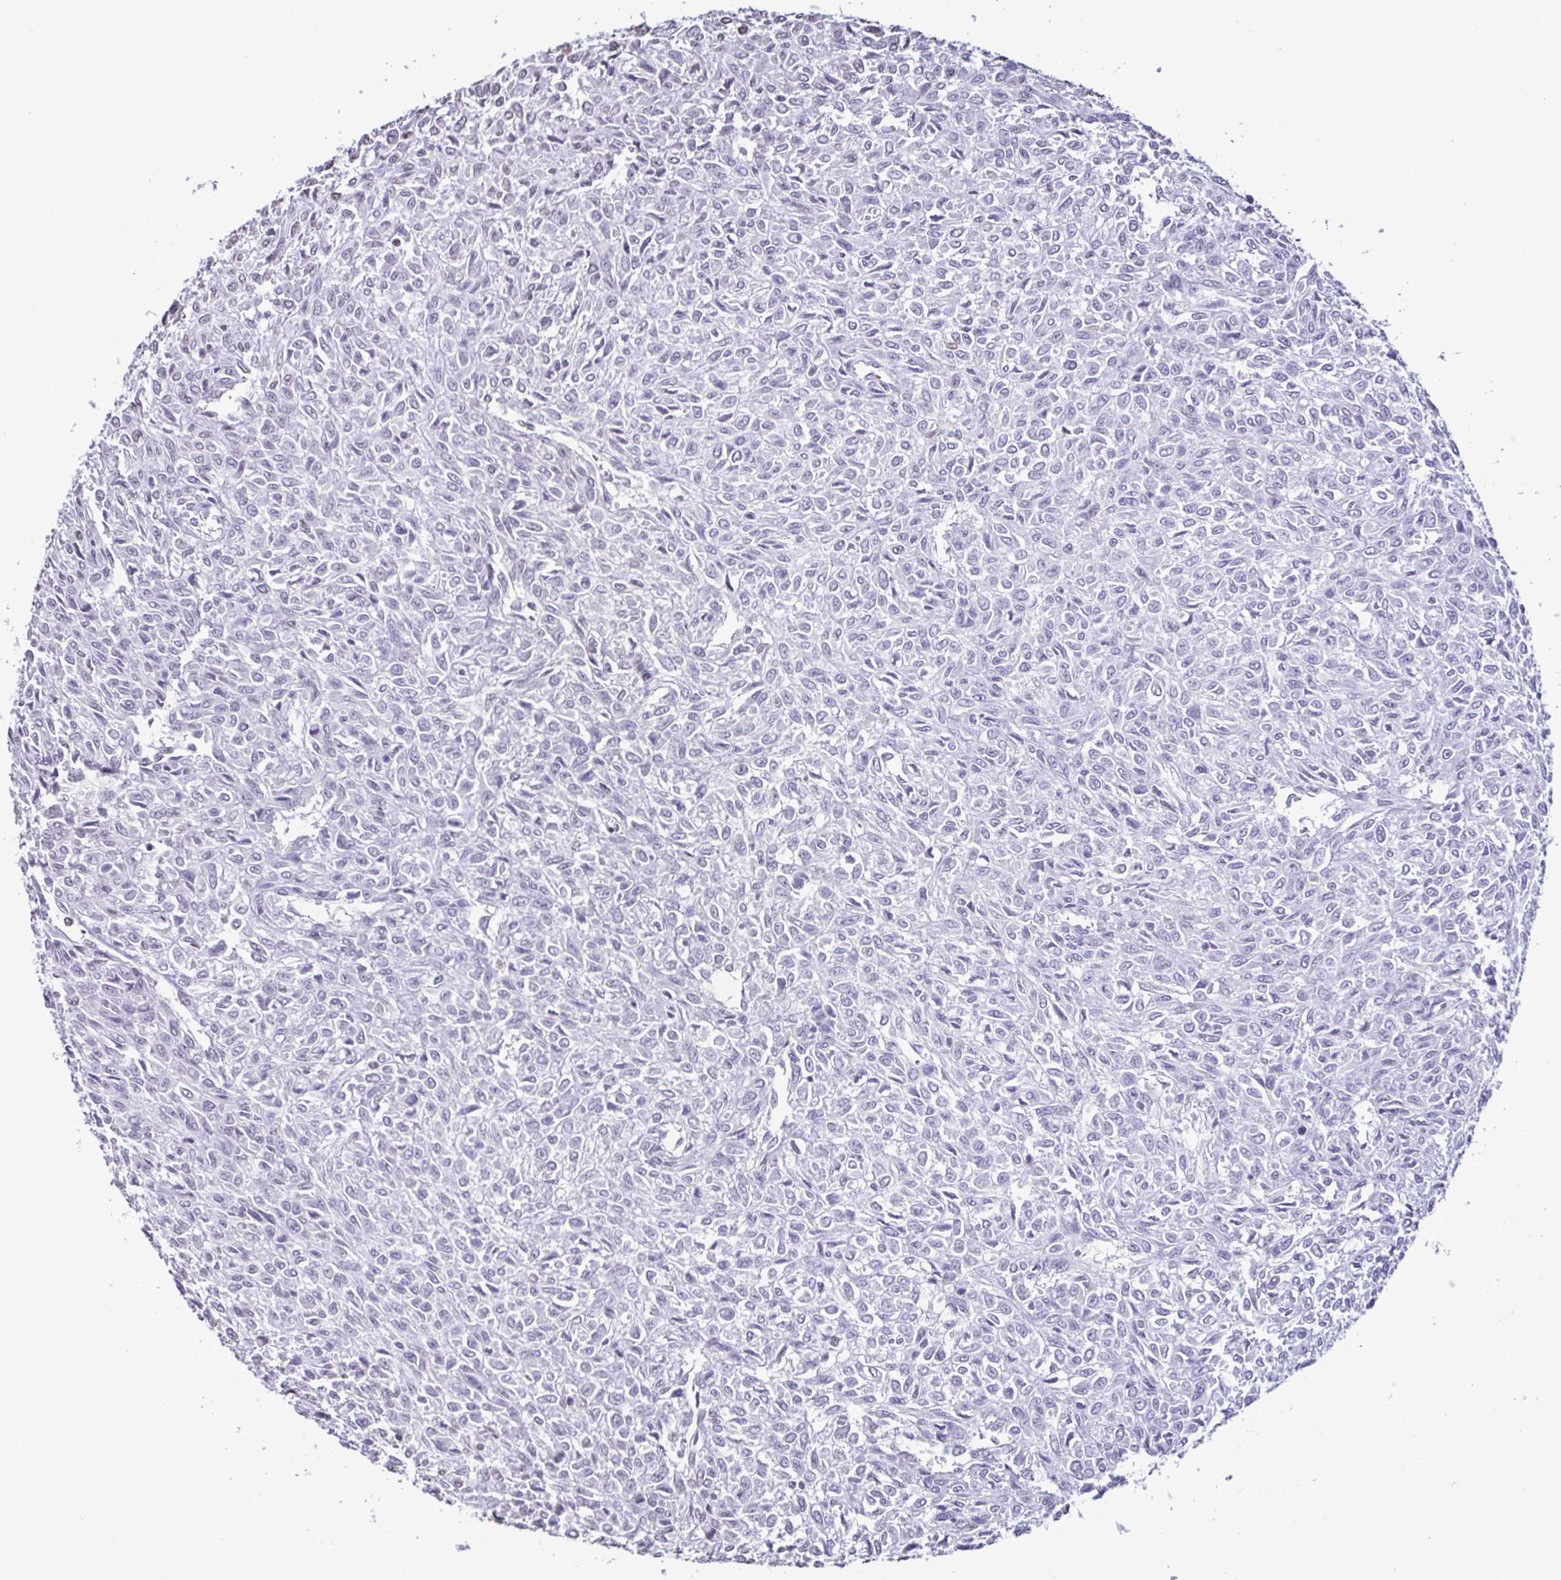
{"staining": {"intensity": "negative", "quantity": "none", "location": "none"}, "tissue": "renal cancer", "cell_type": "Tumor cells", "image_type": "cancer", "snomed": [{"axis": "morphology", "description": "Adenocarcinoma, NOS"}, {"axis": "topography", "description": "Kidney"}], "caption": "Renal cancer was stained to show a protein in brown. There is no significant expression in tumor cells.", "gene": "VCY1B", "patient": {"sex": "male", "age": 58}}